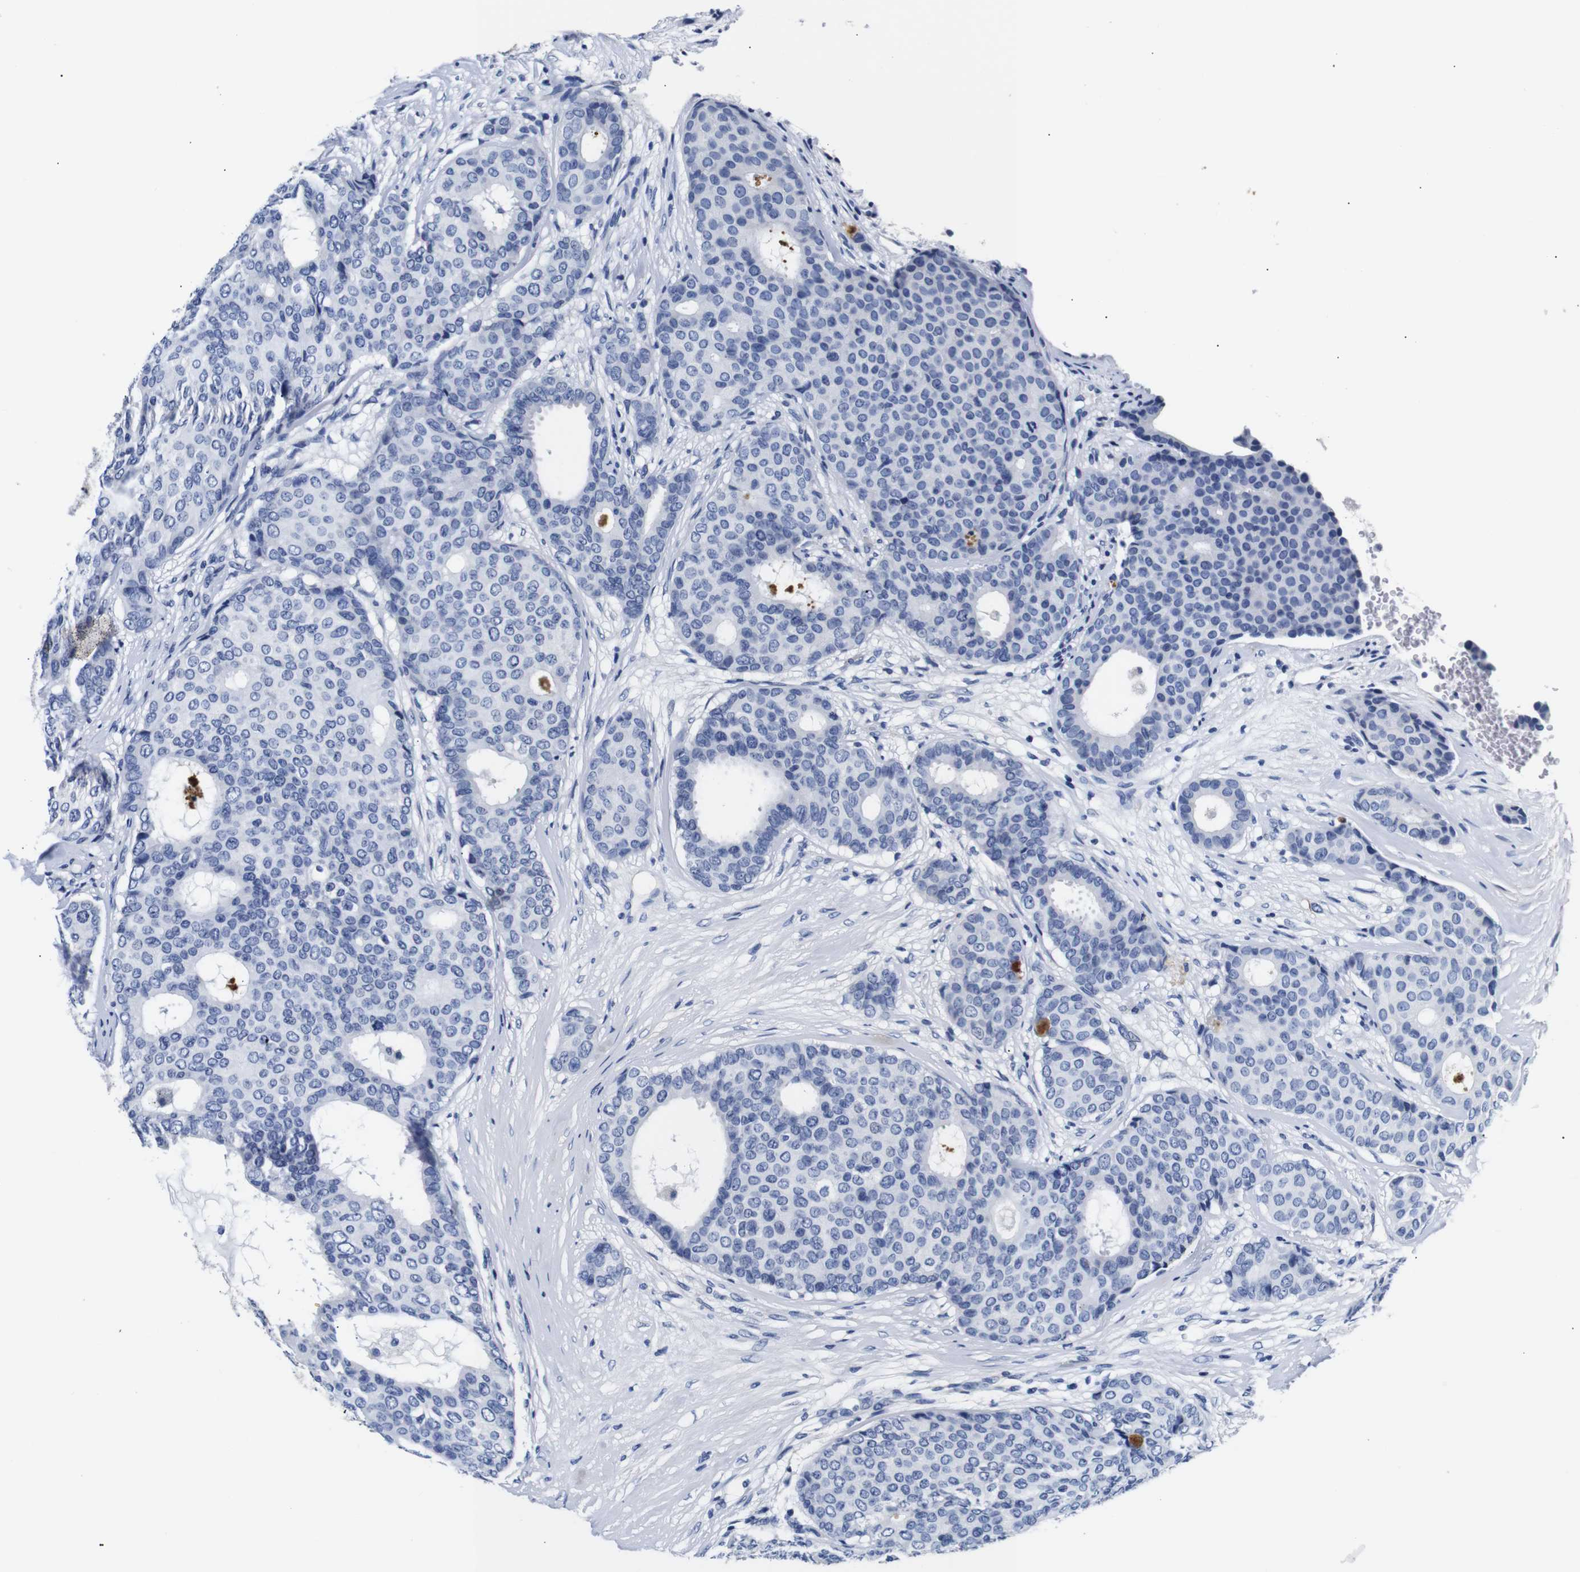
{"staining": {"intensity": "negative", "quantity": "none", "location": "none"}, "tissue": "breast cancer", "cell_type": "Tumor cells", "image_type": "cancer", "snomed": [{"axis": "morphology", "description": "Duct carcinoma"}, {"axis": "topography", "description": "Breast"}], "caption": "The histopathology image displays no significant positivity in tumor cells of breast cancer.", "gene": "GAP43", "patient": {"sex": "female", "age": 75}}